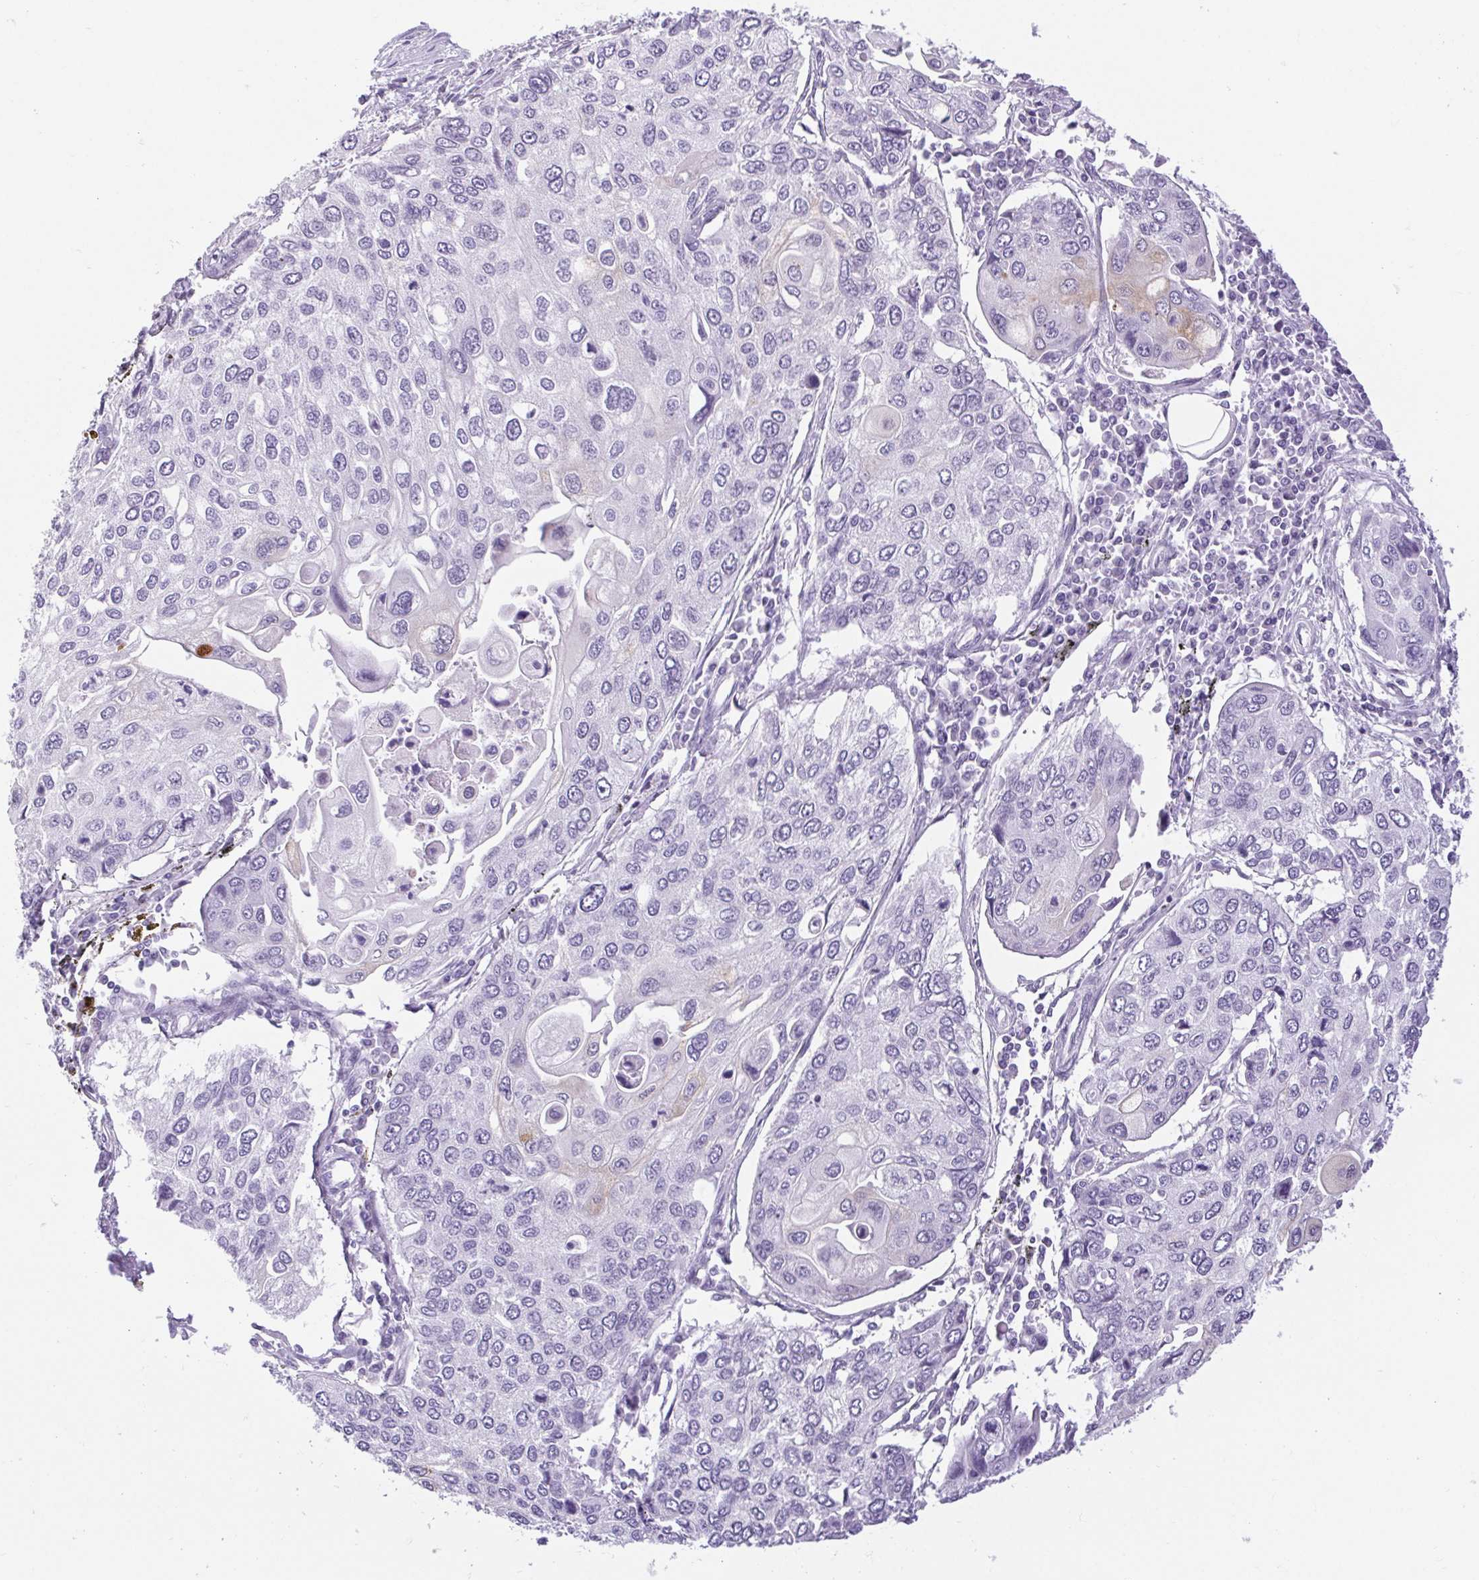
{"staining": {"intensity": "weak", "quantity": "<25%", "location": "cytoplasmic/membranous"}, "tissue": "lung cancer", "cell_type": "Tumor cells", "image_type": "cancer", "snomed": [{"axis": "morphology", "description": "Squamous cell carcinoma, NOS"}, {"axis": "morphology", "description": "Squamous cell carcinoma, metastatic, NOS"}, {"axis": "topography", "description": "Lung"}], "caption": "DAB (3,3'-diaminobenzidine) immunohistochemical staining of human lung cancer (metastatic squamous cell carcinoma) demonstrates no significant staining in tumor cells. (IHC, brightfield microscopy, high magnification).", "gene": "BCAS1", "patient": {"sex": "male", "age": 63}}